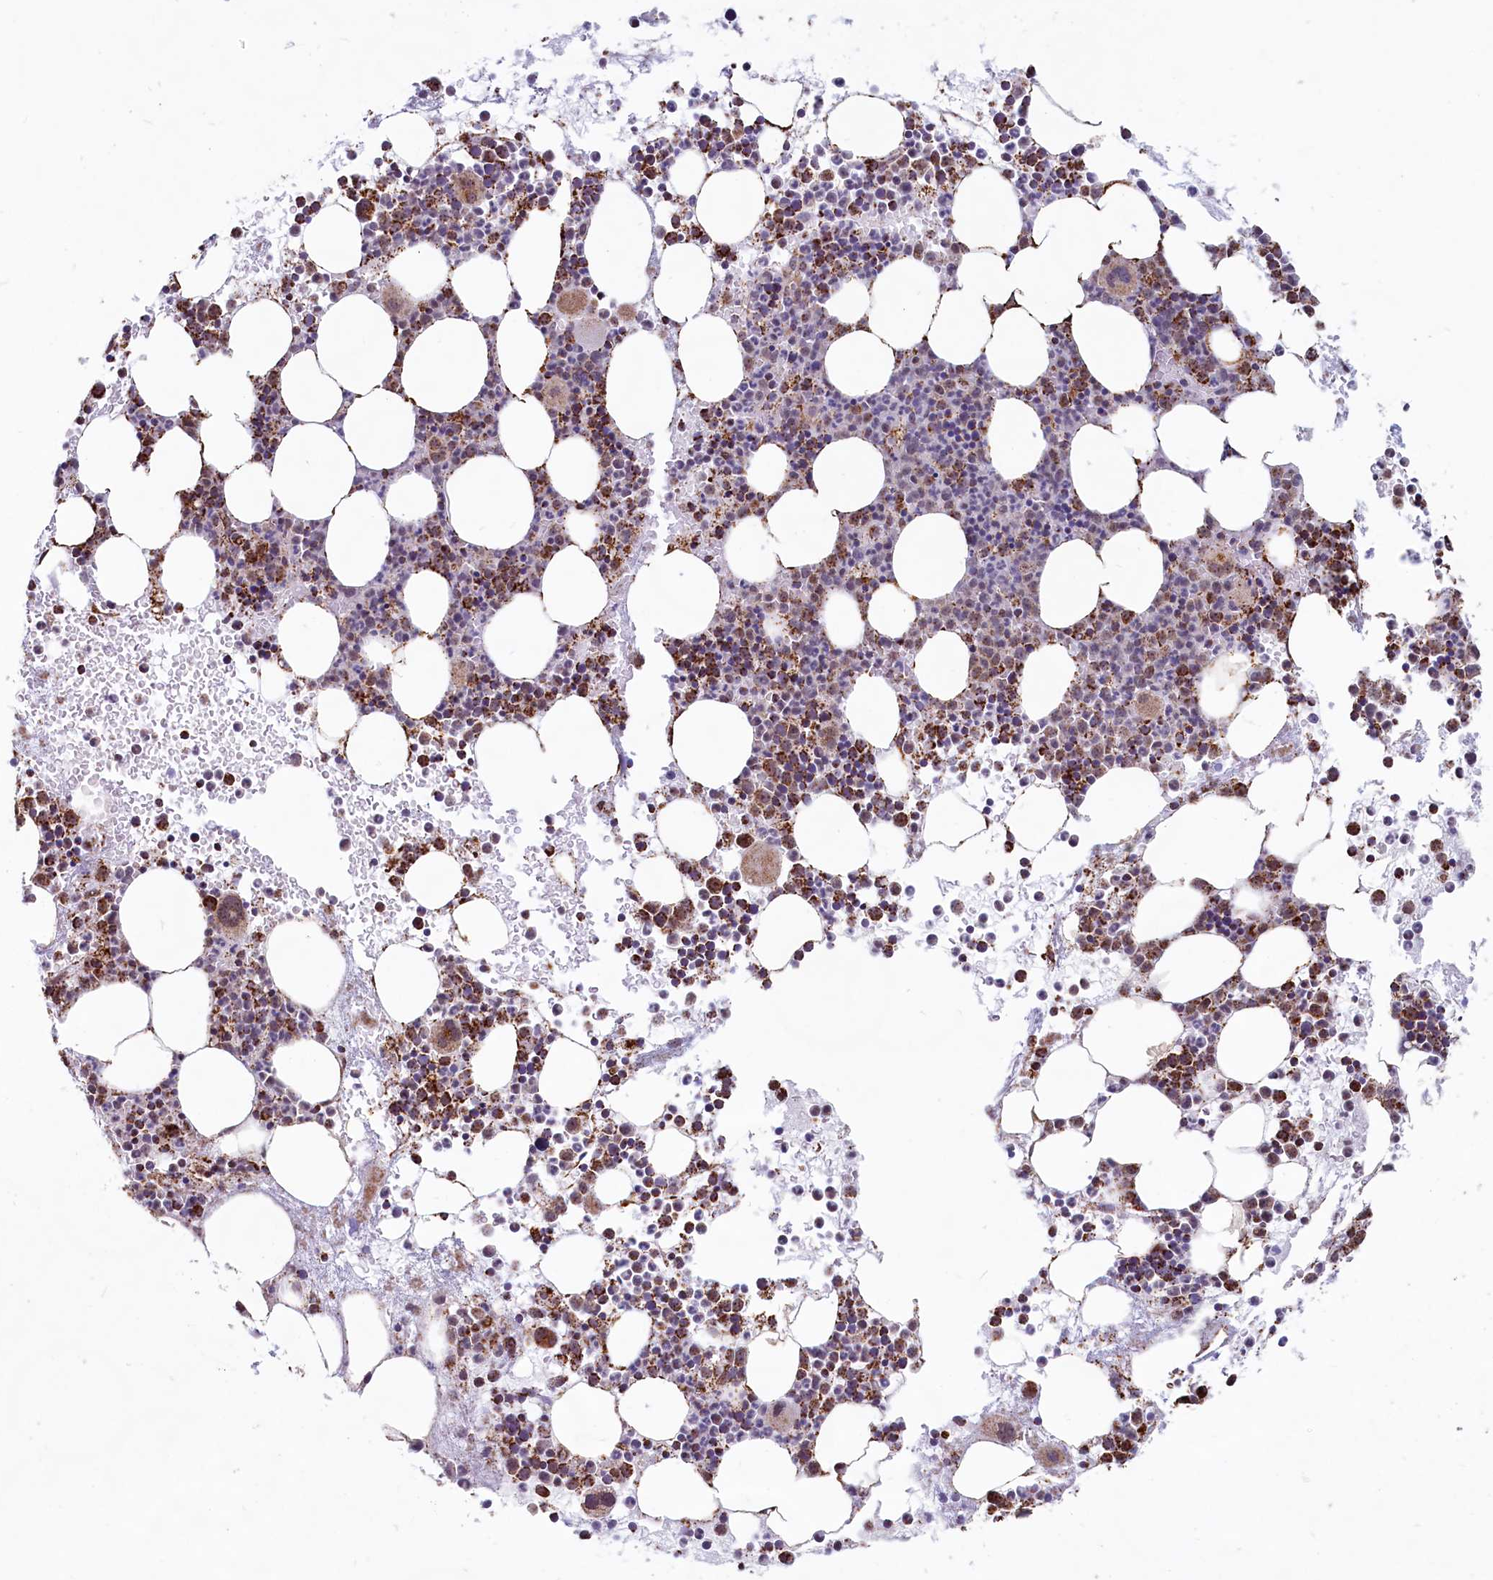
{"staining": {"intensity": "strong", "quantity": "25%-75%", "location": "cytoplasmic/membranous"}, "tissue": "bone marrow", "cell_type": "Hematopoietic cells", "image_type": "normal", "snomed": [{"axis": "morphology", "description": "Normal tissue, NOS"}, {"axis": "topography", "description": "Bone marrow"}], "caption": "Bone marrow stained with DAB (3,3'-diaminobenzidine) immunohistochemistry (IHC) demonstrates high levels of strong cytoplasmic/membranous expression in about 25%-75% of hematopoietic cells.", "gene": "C1D", "patient": {"sex": "female", "age": 76}}